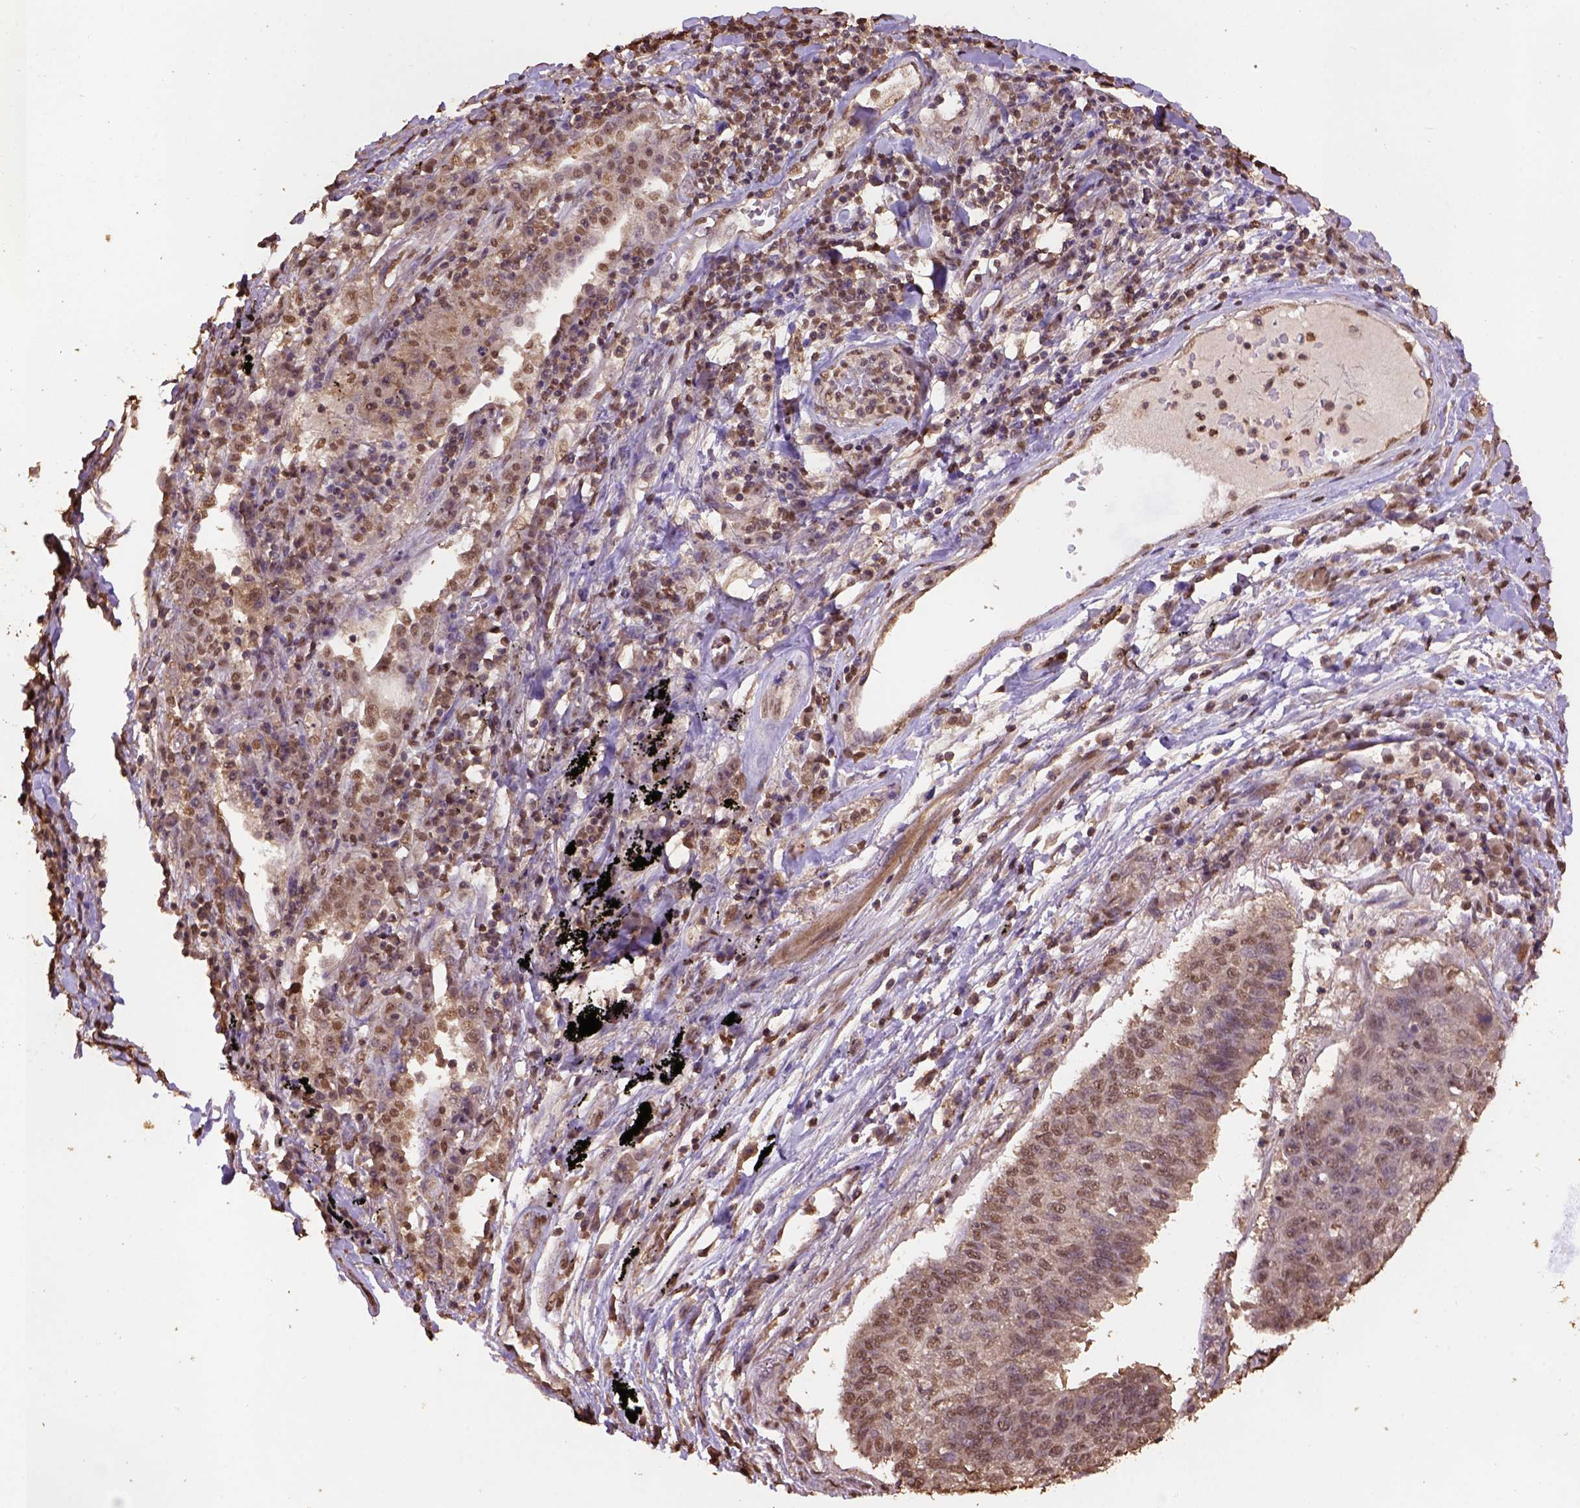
{"staining": {"intensity": "moderate", "quantity": ">75%", "location": "nuclear"}, "tissue": "lung cancer", "cell_type": "Tumor cells", "image_type": "cancer", "snomed": [{"axis": "morphology", "description": "Squamous cell carcinoma, NOS"}, {"axis": "topography", "description": "Lung"}], "caption": "Immunohistochemical staining of lung cancer reveals medium levels of moderate nuclear staining in approximately >75% of tumor cells.", "gene": "CSTF2T", "patient": {"sex": "male", "age": 73}}